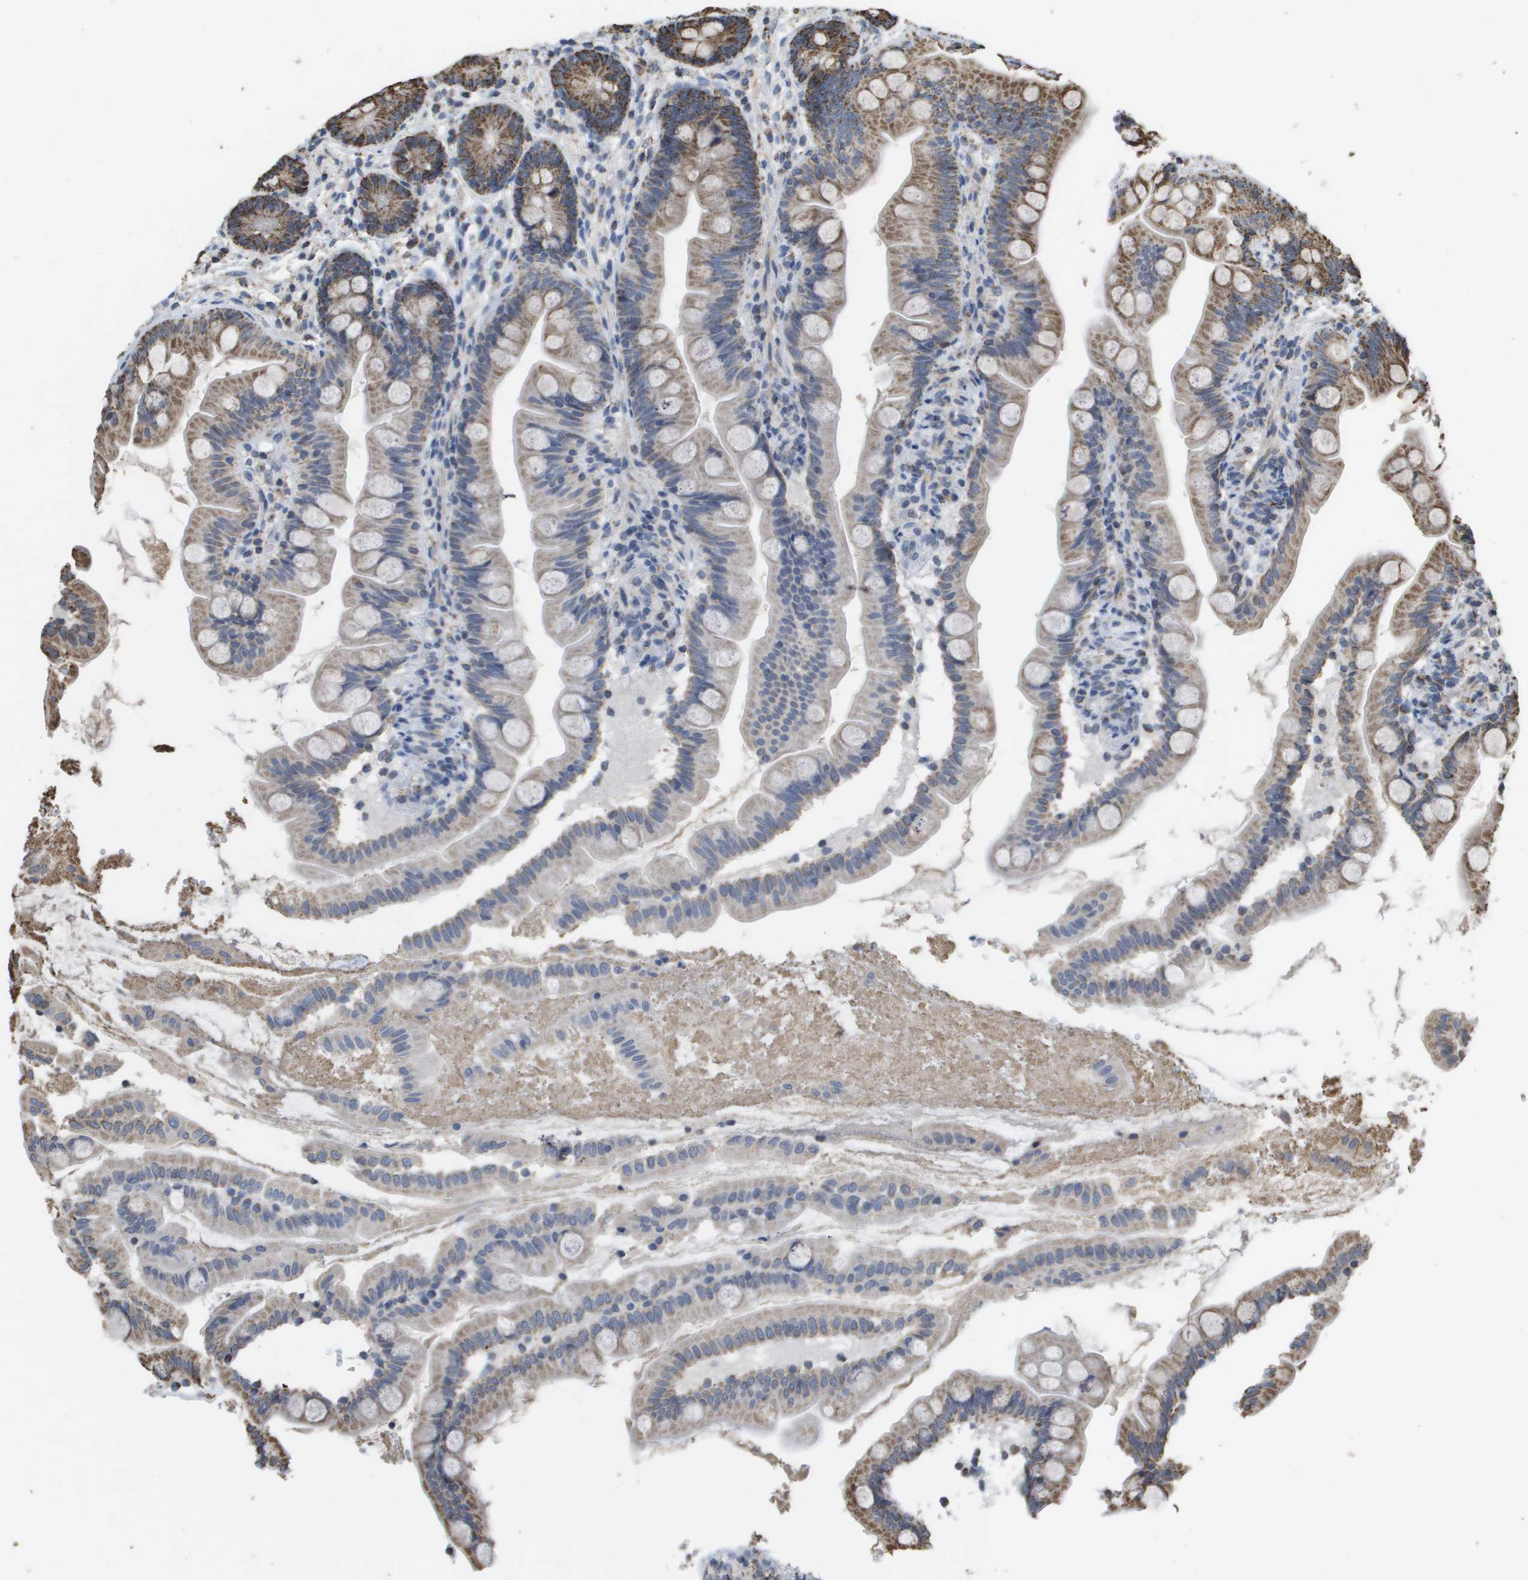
{"staining": {"intensity": "strong", "quantity": "25%-75%", "location": "cytoplasmic/membranous"}, "tissue": "small intestine", "cell_type": "Glandular cells", "image_type": "normal", "snomed": [{"axis": "morphology", "description": "Normal tissue, NOS"}, {"axis": "topography", "description": "Small intestine"}], "caption": "DAB immunohistochemical staining of benign small intestine shows strong cytoplasmic/membranous protein staining in about 25%-75% of glandular cells.", "gene": "HSPE1", "patient": {"sex": "female", "age": 56}}